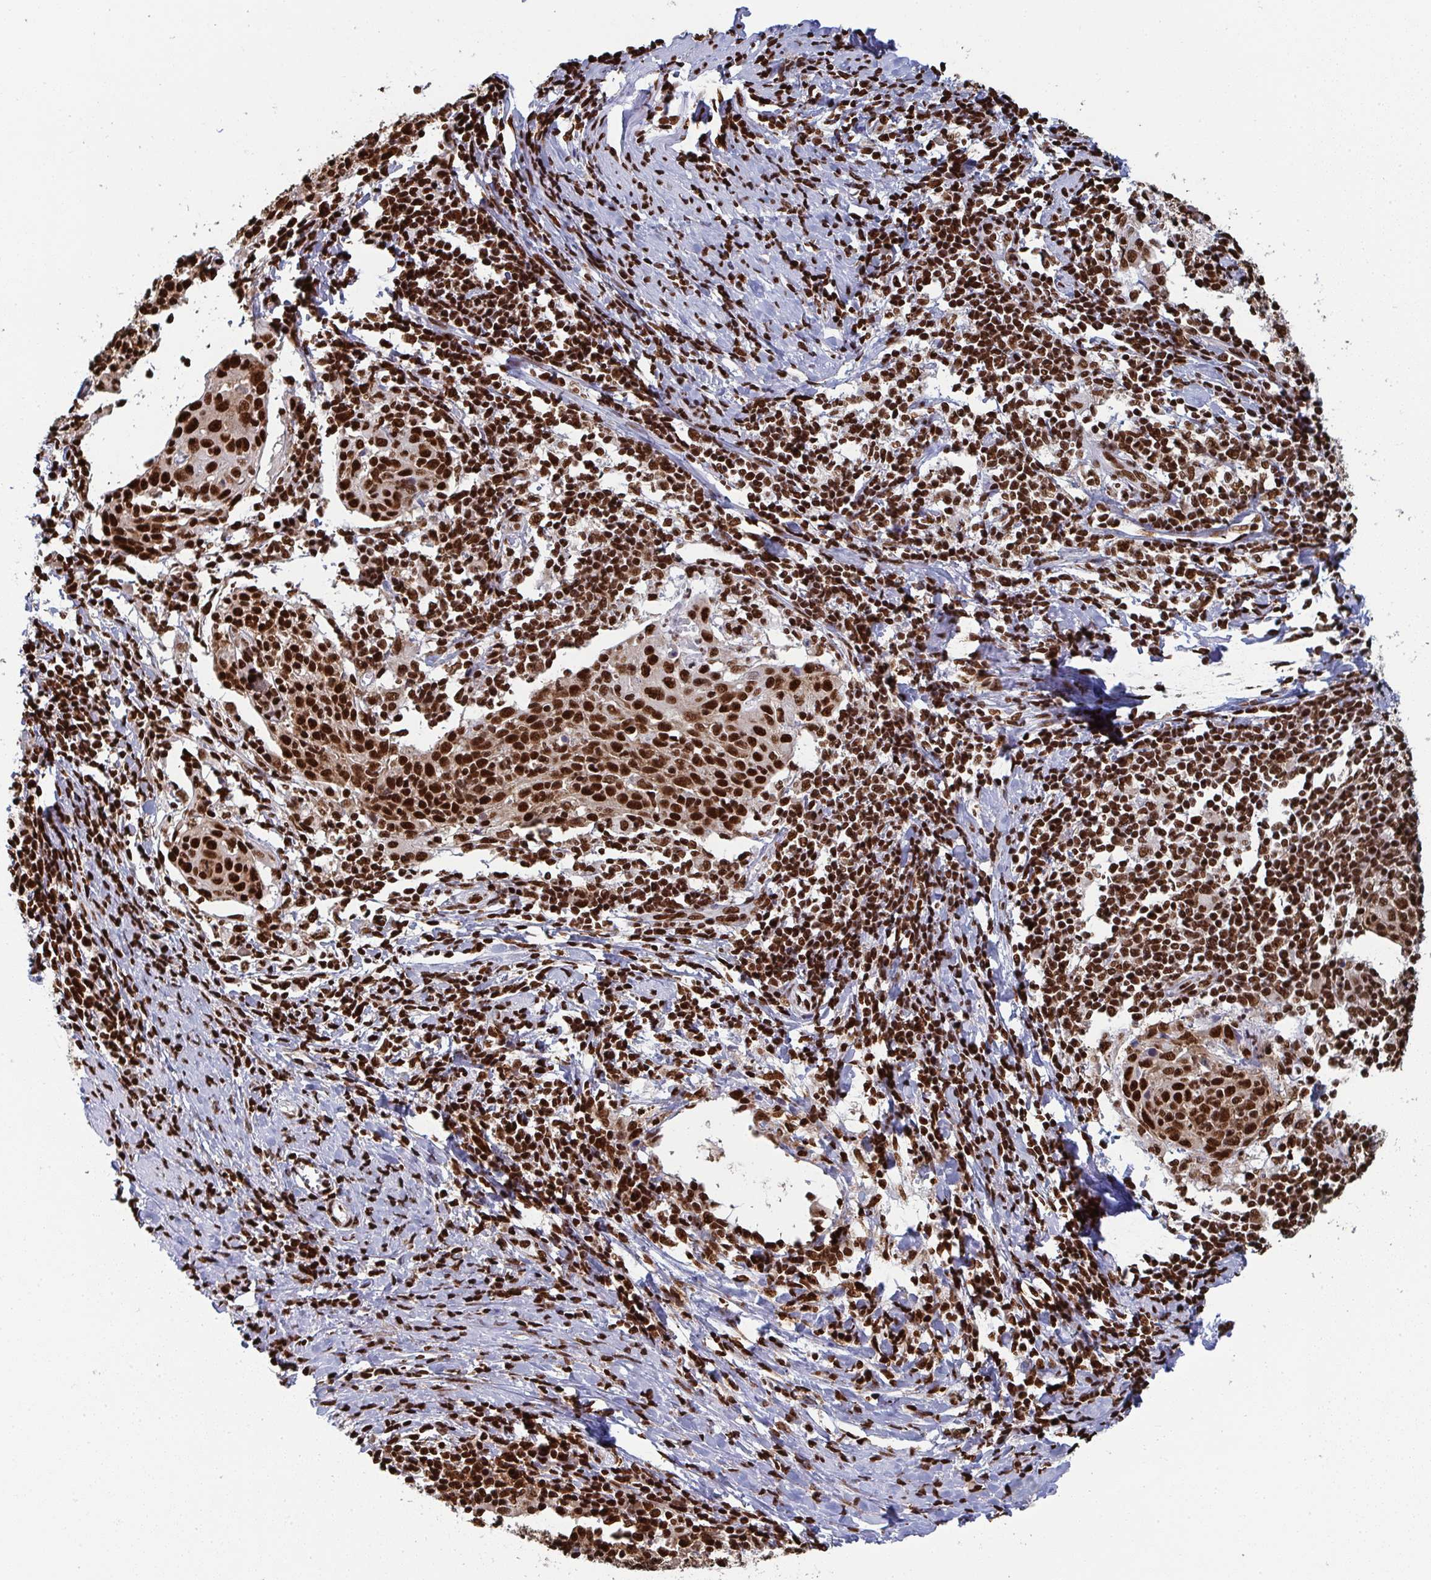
{"staining": {"intensity": "strong", "quantity": ">75%", "location": "nuclear"}, "tissue": "cervical cancer", "cell_type": "Tumor cells", "image_type": "cancer", "snomed": [{"axis": "morphology", "description": "Squamous cell carcinoma, NOS"}, {"axis": "topography", "description": "Cervix"}], "caption": "A histopathology image showing strong nuclear staining in approximately >75% of tumor cells in cervical cancer, as visualized by brown immunohistochemical staining.", "gene": "GAR1", "patient": {"sex": "female", "age": 52}}